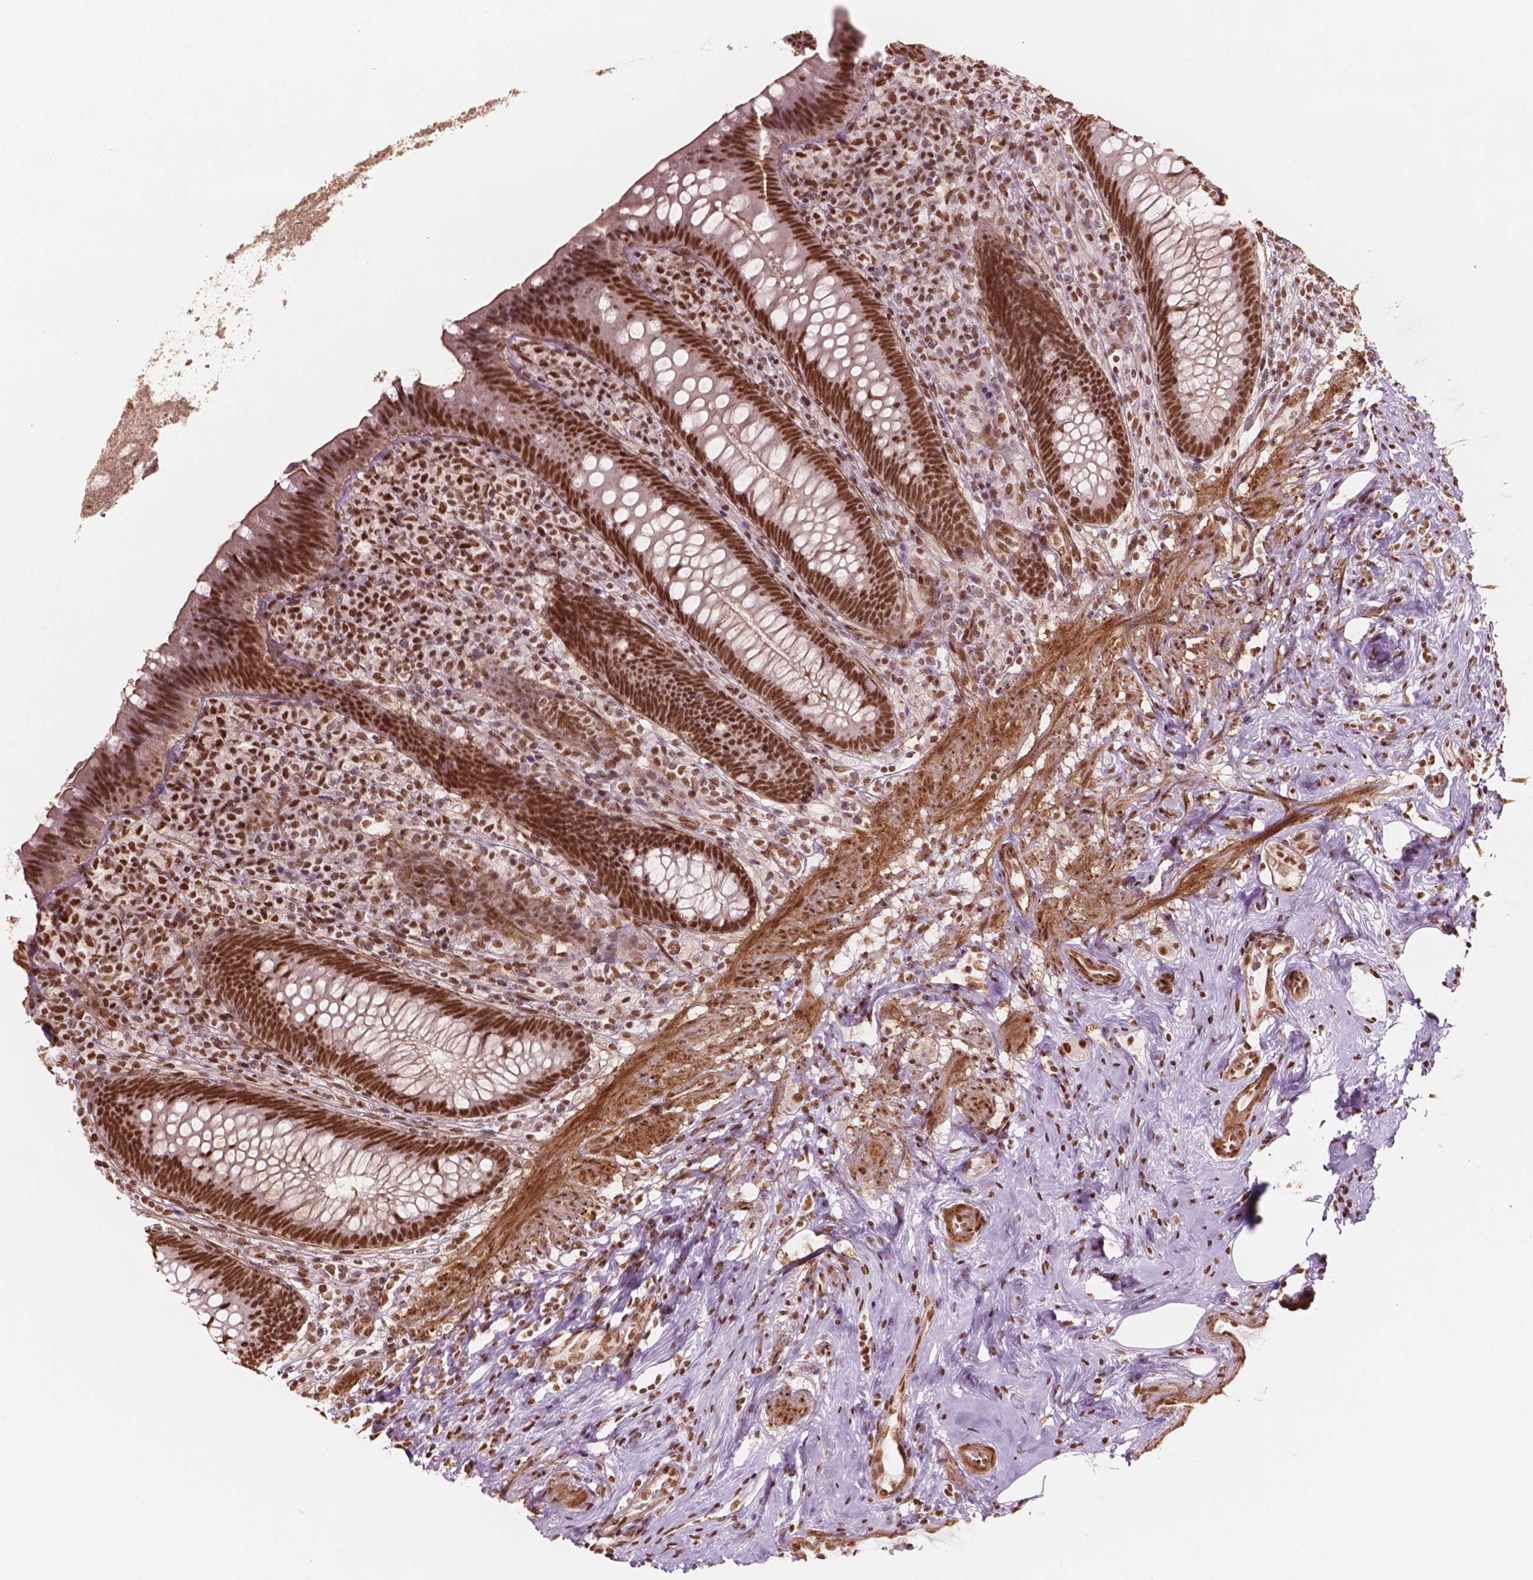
{"staining": {"intensity": "strong", "quantity": ">75%", "location": "nuclear"}, "tissue": "appendix", "cell_type": "Glandular cells", "image_type": "normal", "snomed": [{"axis": "morphology", "description": "Normal tissue, NOS"}, {"axis": "topography", "description": "Appendix"}], "caption": "The micrograph shows immunohistochemical staining of unremarkable appendix. There is strong nuclear expression is present in approximately >75% of glandular cells. (Brightfield microscopy of DAB IHC at high magnification).", "gene": "GTF3C5", "patient": {"sex": "male", "age": 47}}